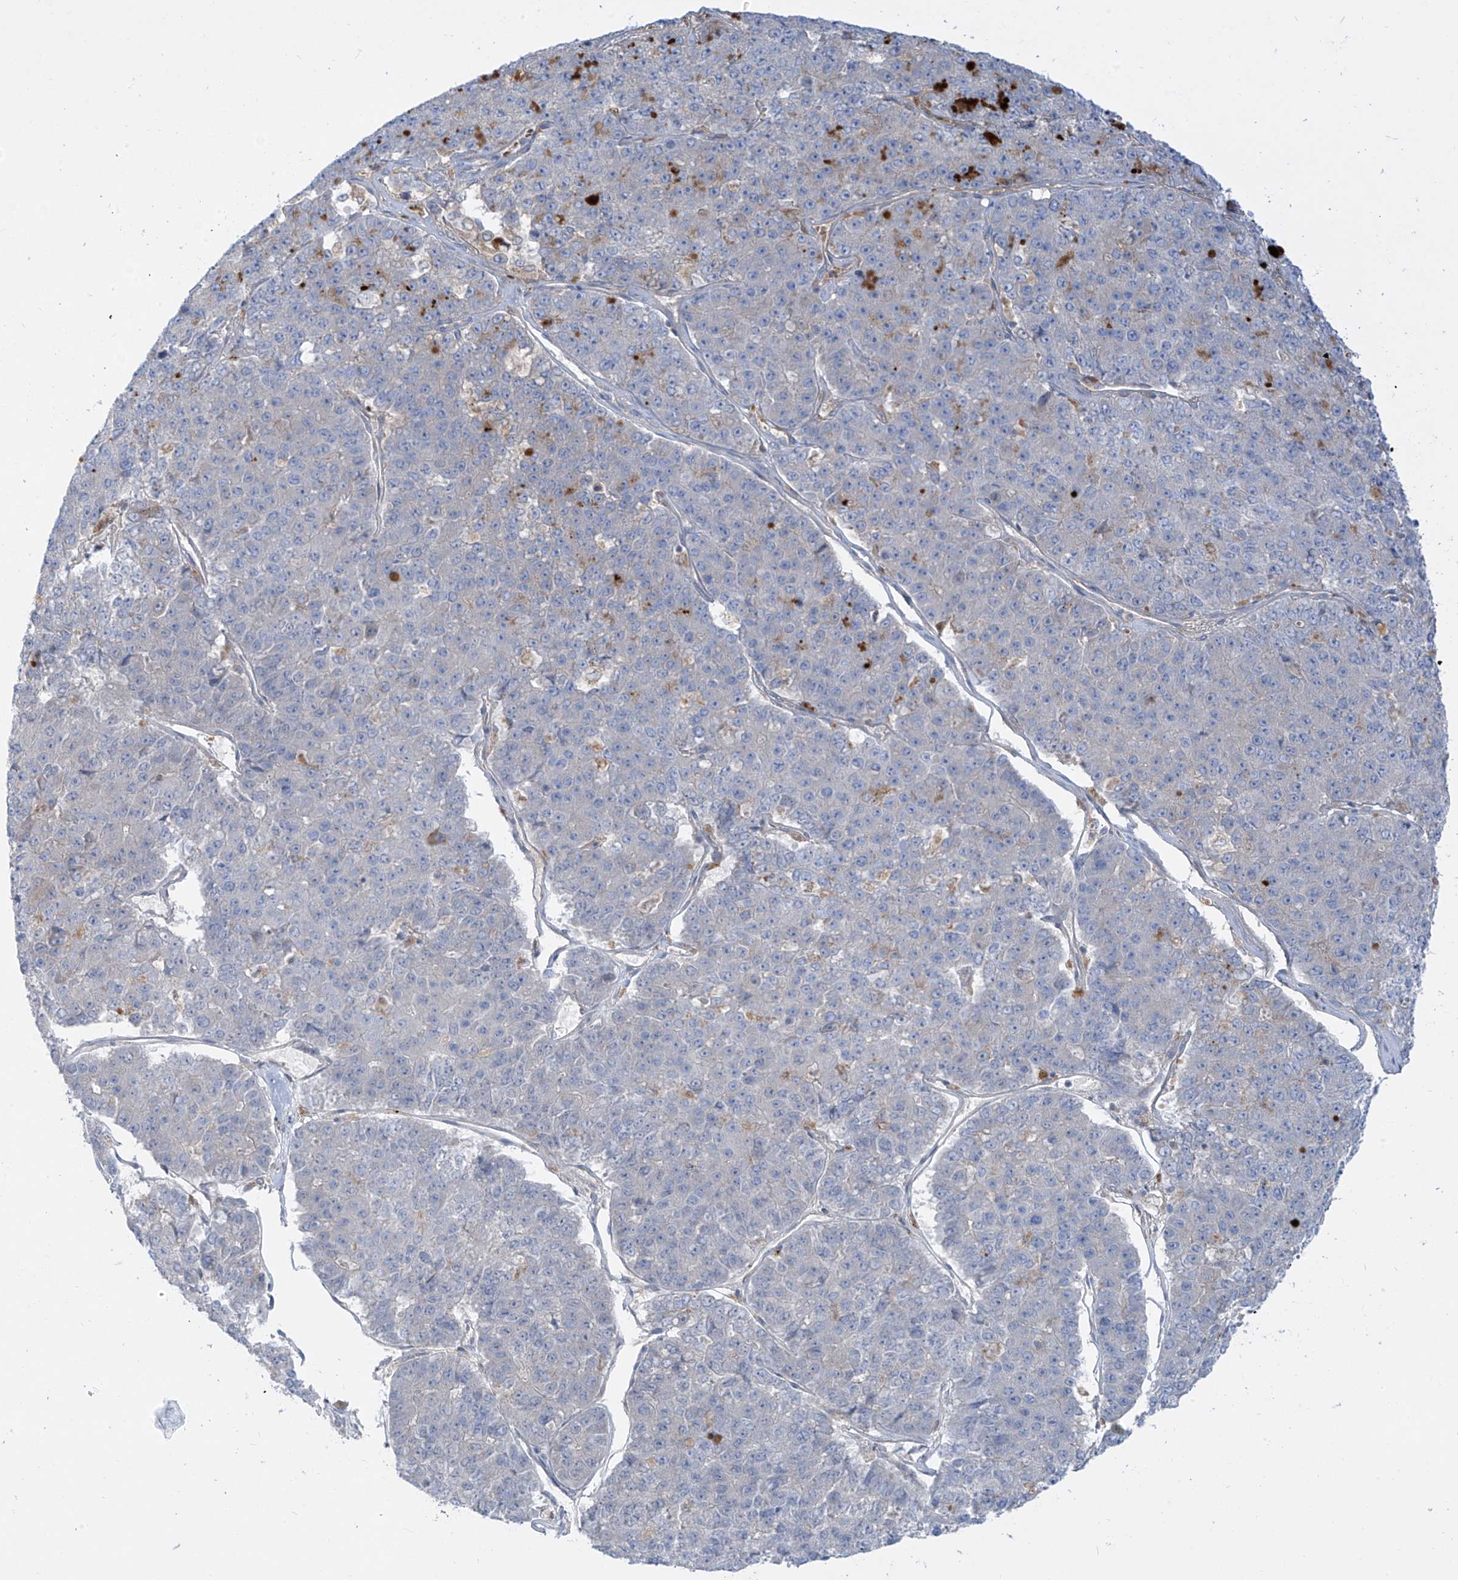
{"staining": {"intensity": "negative", "quantity": "none", "location": "none"}, "tissue": "pancreatic cancer", "cell_type": "Tumor cells", "image_type": "cancer", "snomed": [{"axis": "morphology", "description": "Adenocarcinoma, NOS"}, {"axis": "topography", "description": "Pancreas"}], "caption": "Pancreatic cancer stained for a protein using IHC shows no staining tumor cells.", "gene": "DGKQ", "patient": {"sex": "male", "age": 50}}